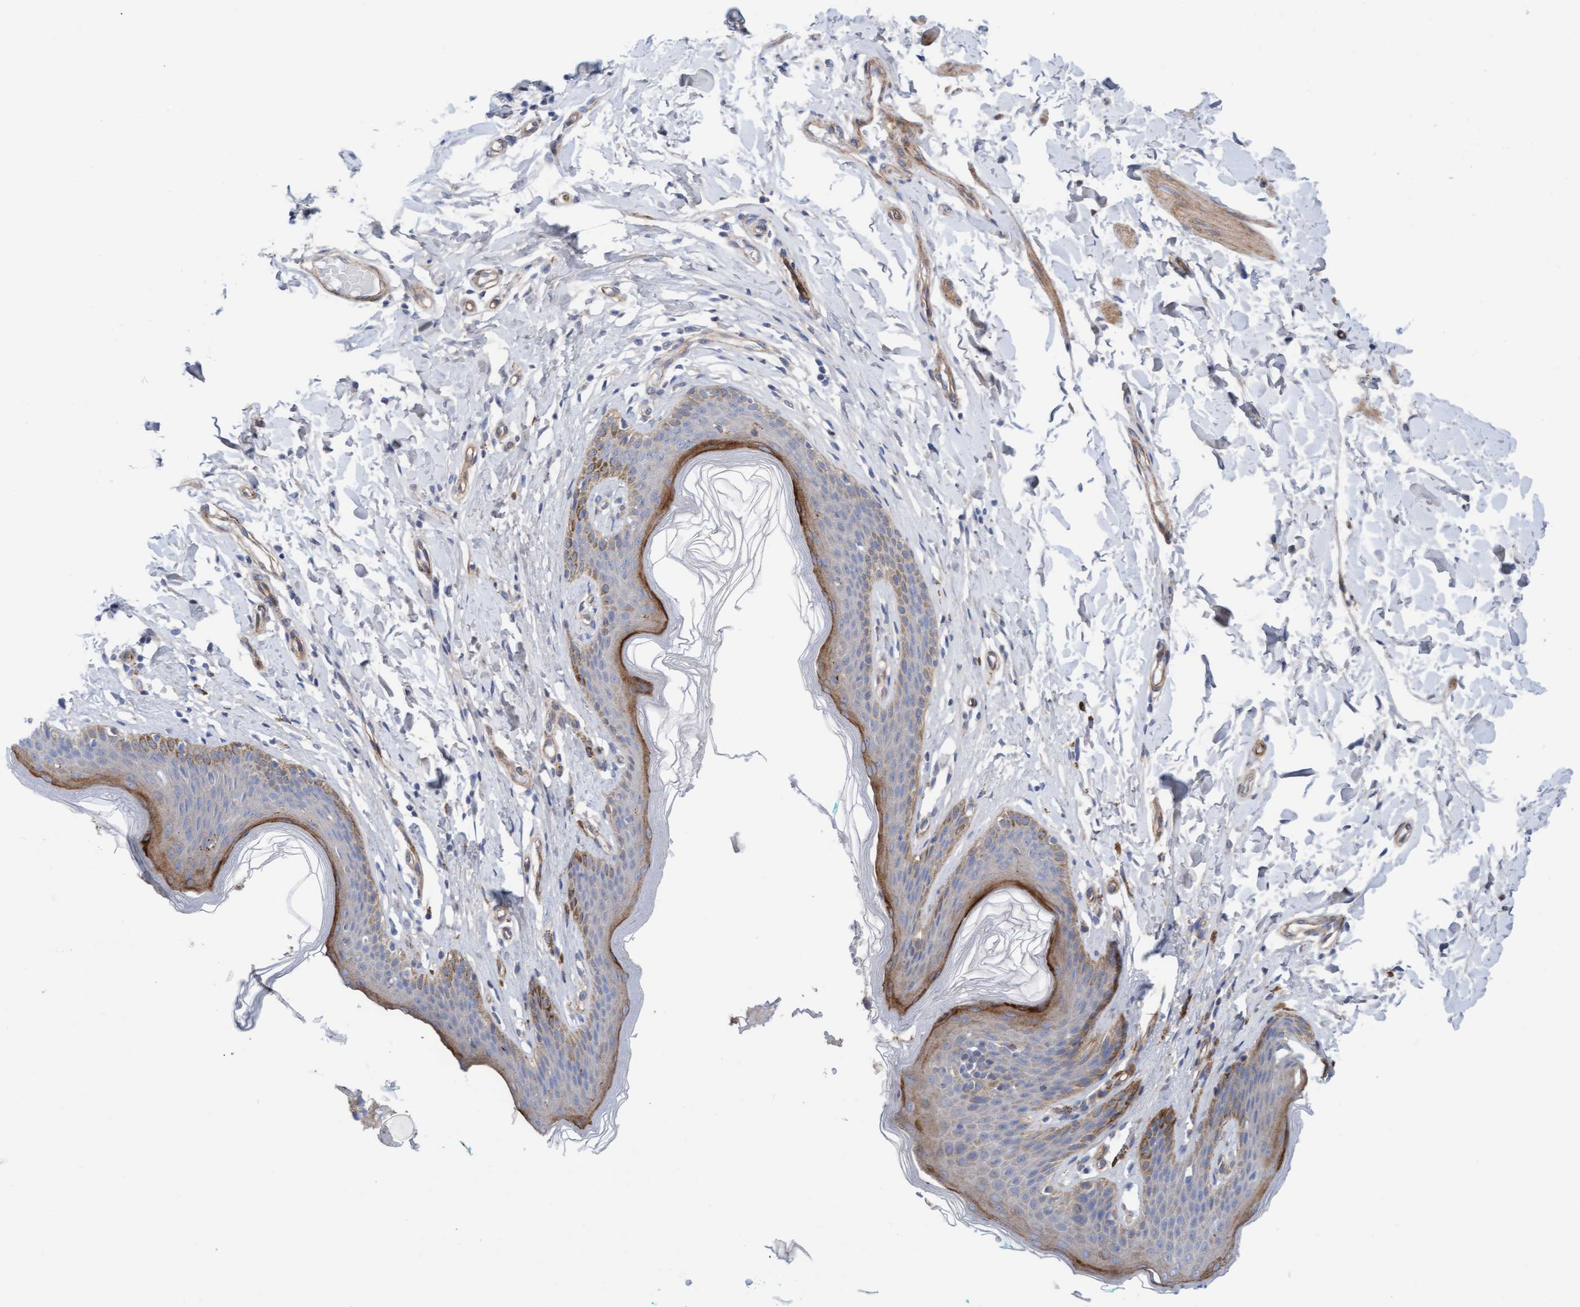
{"staining": {"intensity": "strong", "quantity": "<25%", "location": "cytoplasmic/membranous"}, "tissue": "skin", "cell_type": "Epidermal cells", "image_type": "normal", "snomed": [{"axis": "morphology", "description": "Normal tissue, NOS"}, {"axis": "topography", "description": "Vulva"}], "caption": "A histopathology image of skin stained for a protein shows strong cytoplasmic/membranous brown staining in epidermal cells. (Stains: DAB in brown, nuclei in blue, Microscopy: brightfield microscopy at high magnification).", "gene": "CDK5RAP3", "patient": {"sex": "female", "age": 66}}